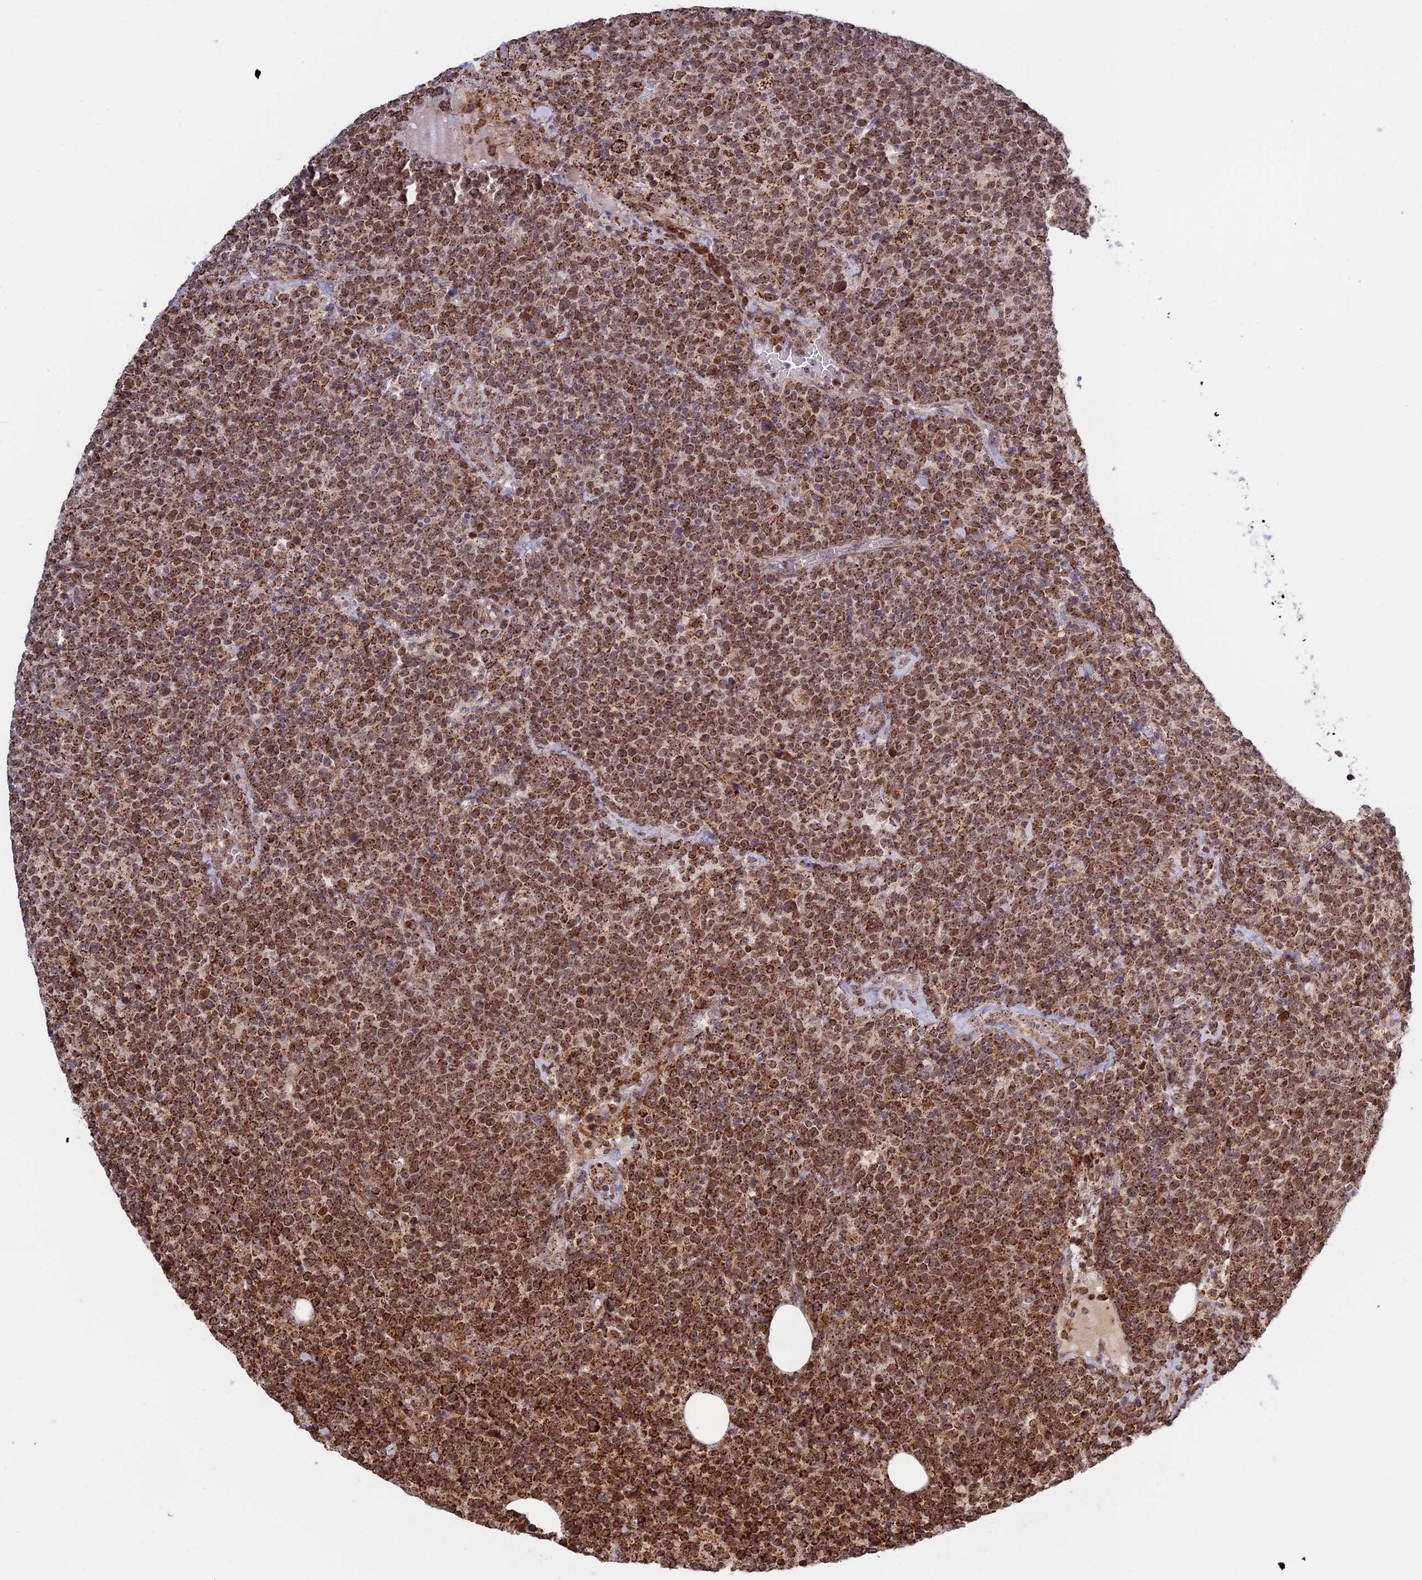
{"staining": {"intensity": "strong", "quantity": ">75%", "location": "cytoplasmic/membranous"}, "tissue": "lymphoma", "cell_type": "Tumor cells", "image_type": "cancer", "snomed": [{"axis": "morphology", "description": "Malignant lymphoma, non-Hodgkin's type, High grade"}, {"axis": "topography", "description": "Lymph node"}], "caption": "Brown immunohistochemical staining in malignant lymphoma, non-Hodgkin's type (high-grade) demonstrates strong cytoplasmic/membranous positivity in about >75% of tumor cells. Nuclei are stained in blue.", "gene": "POLR1G", "patient": {"sex": "male", "age": 61}}